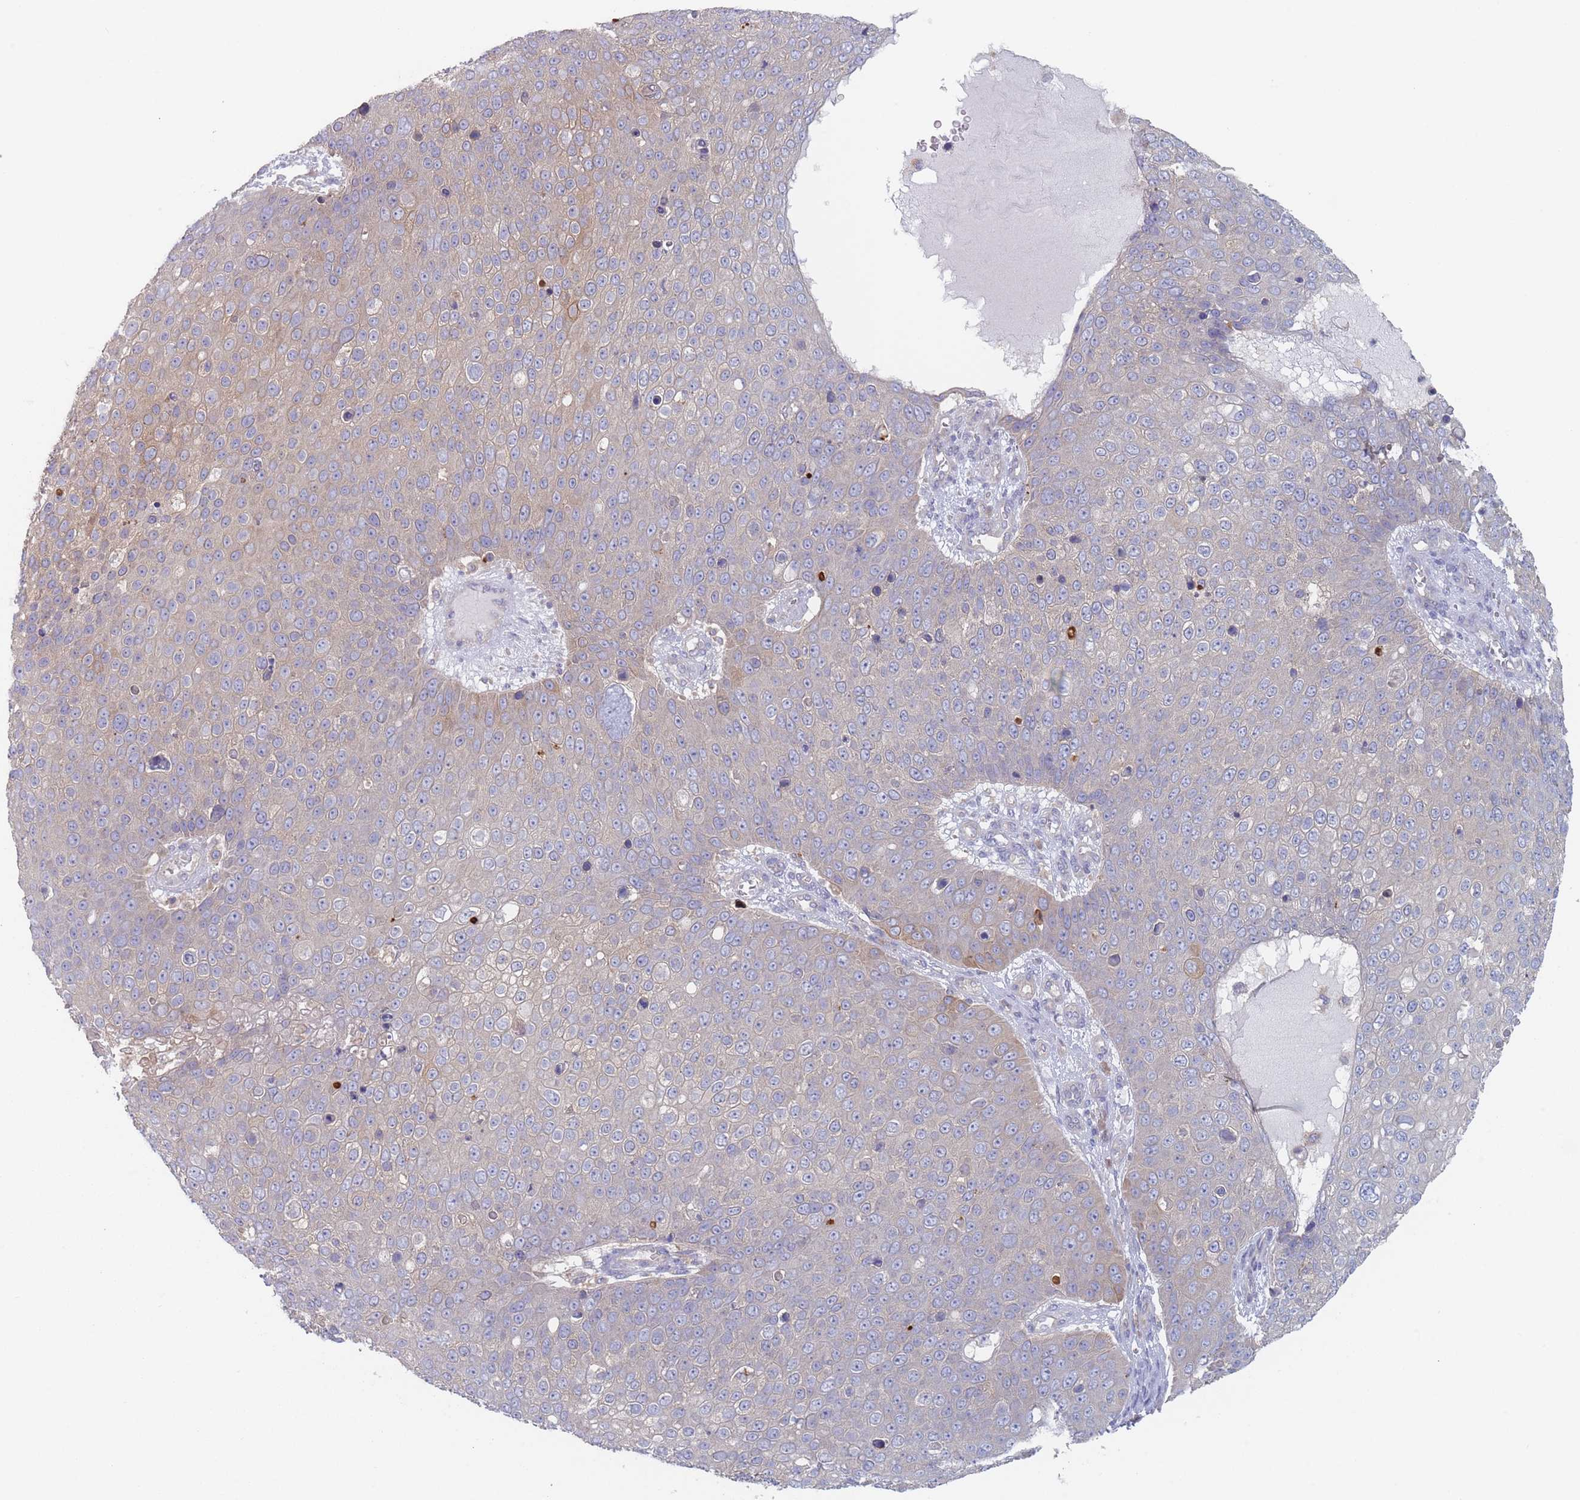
{"staining": {"intensity": "moderate", "quantity": "<25%", "location": "cytoplasmic/membranous"}, "tissue": "skin cancer", "cell_type": "Tumor cells", "image_type": "cancer", "snomed": [{"axis": "morphology", "description": "Squamous cell carcinoma, NOS"}, {"axis": "topography", "description": "Skin"}], "caption": "Moderate cytoplasmic/membranous staining is appreciated in about <25% of tumor cells in skin cancer (squamous cell carcinoma).", "gene": "EFCC1", "patient": {"sex": "male", "age": 71}}